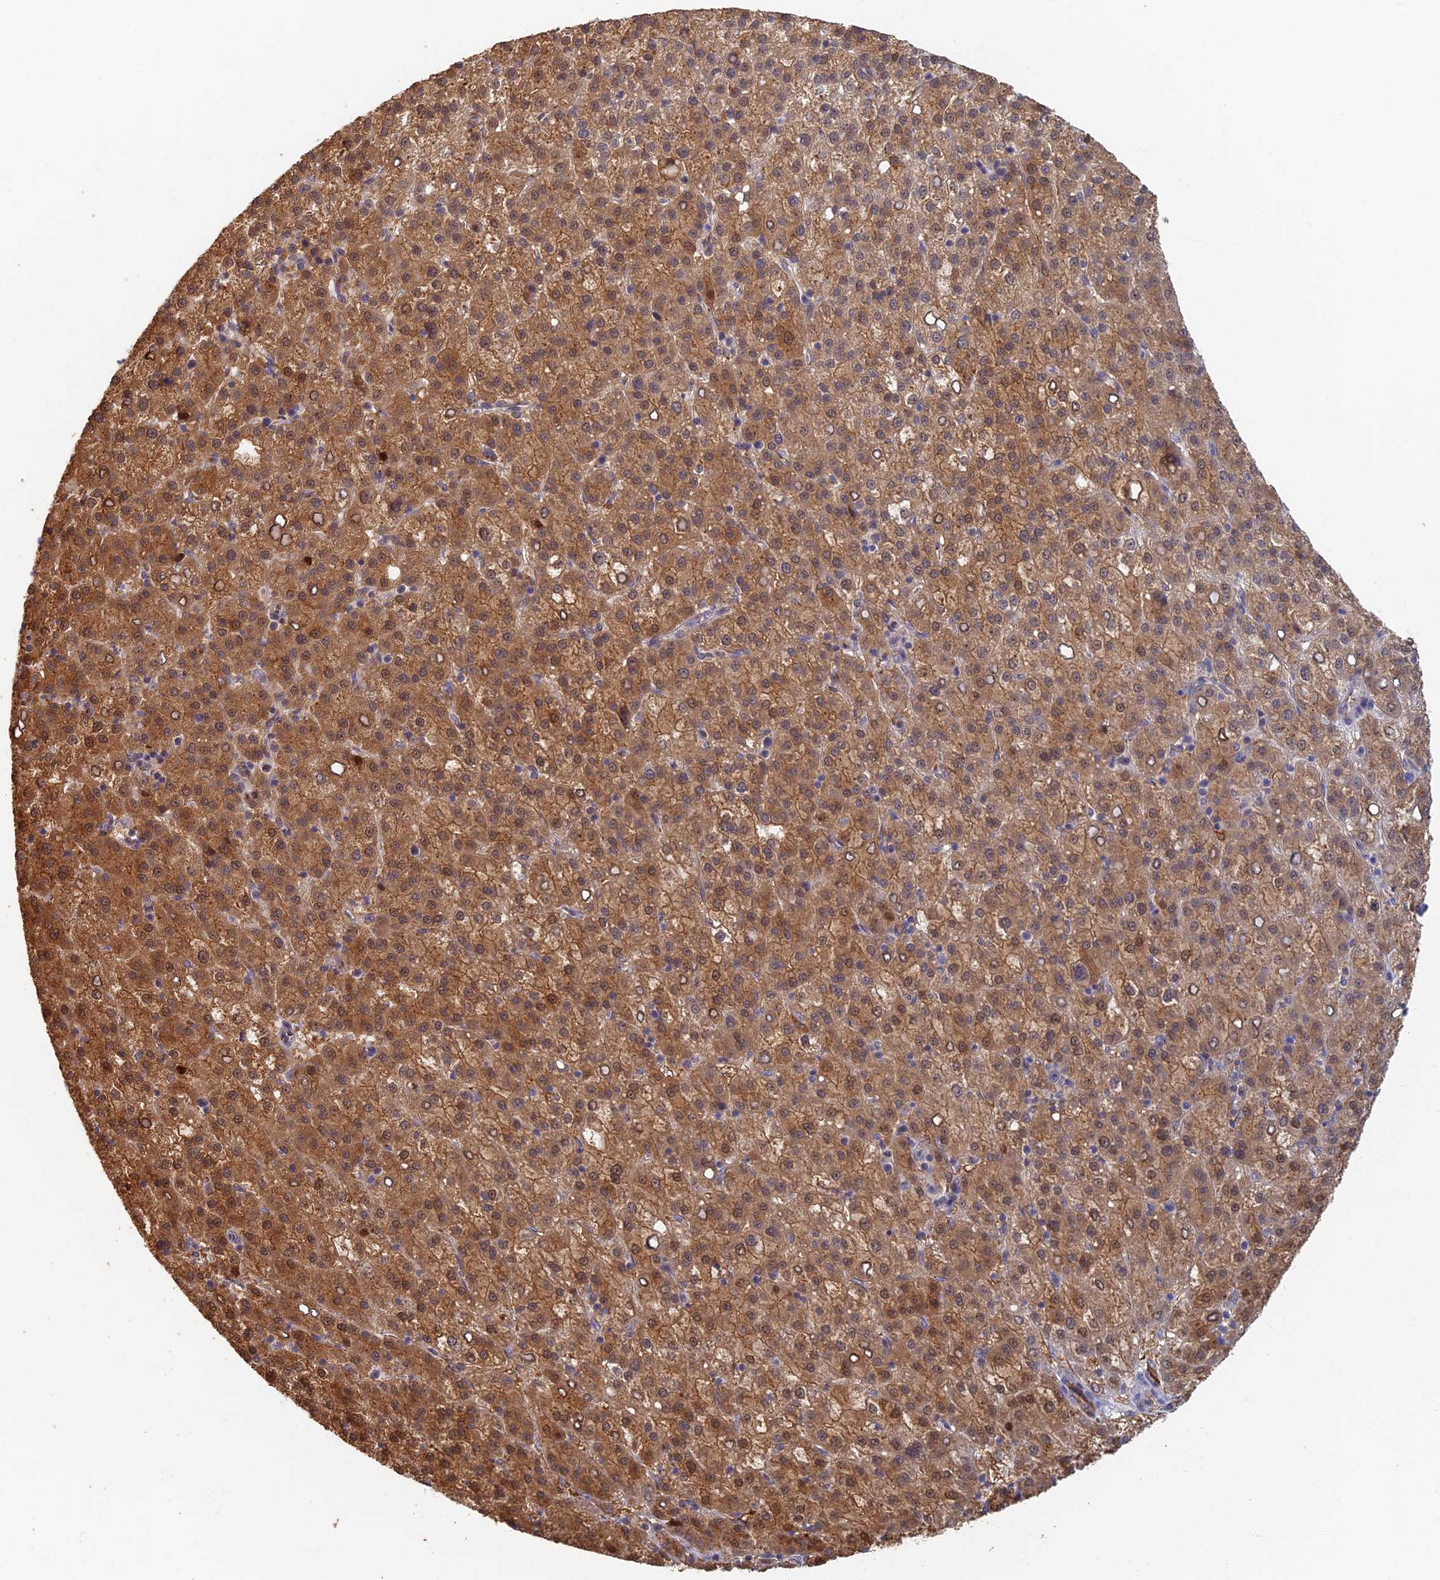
{"staining": {"intensity": "moderate", "quantity": ">75%", "location": "cytoplasmic/membranous"}, "tissue": "liver cancer", "cell_type": "Tumor cells", "image_type": "cancer", "snomed": [{"axis": "morphology", "description": "Carcinoma, Hepatocellular, NOS"}, {"axis": "topography", "description": "Liver"}], "caption": "Protein staining shows moderate cytoplasmic/membranous positivity in about >75% of tumor cells in hepatocellular carcinoma (liver).", "gene": "GPATCH1", "patient": {"sex": "female", "age": 58}}